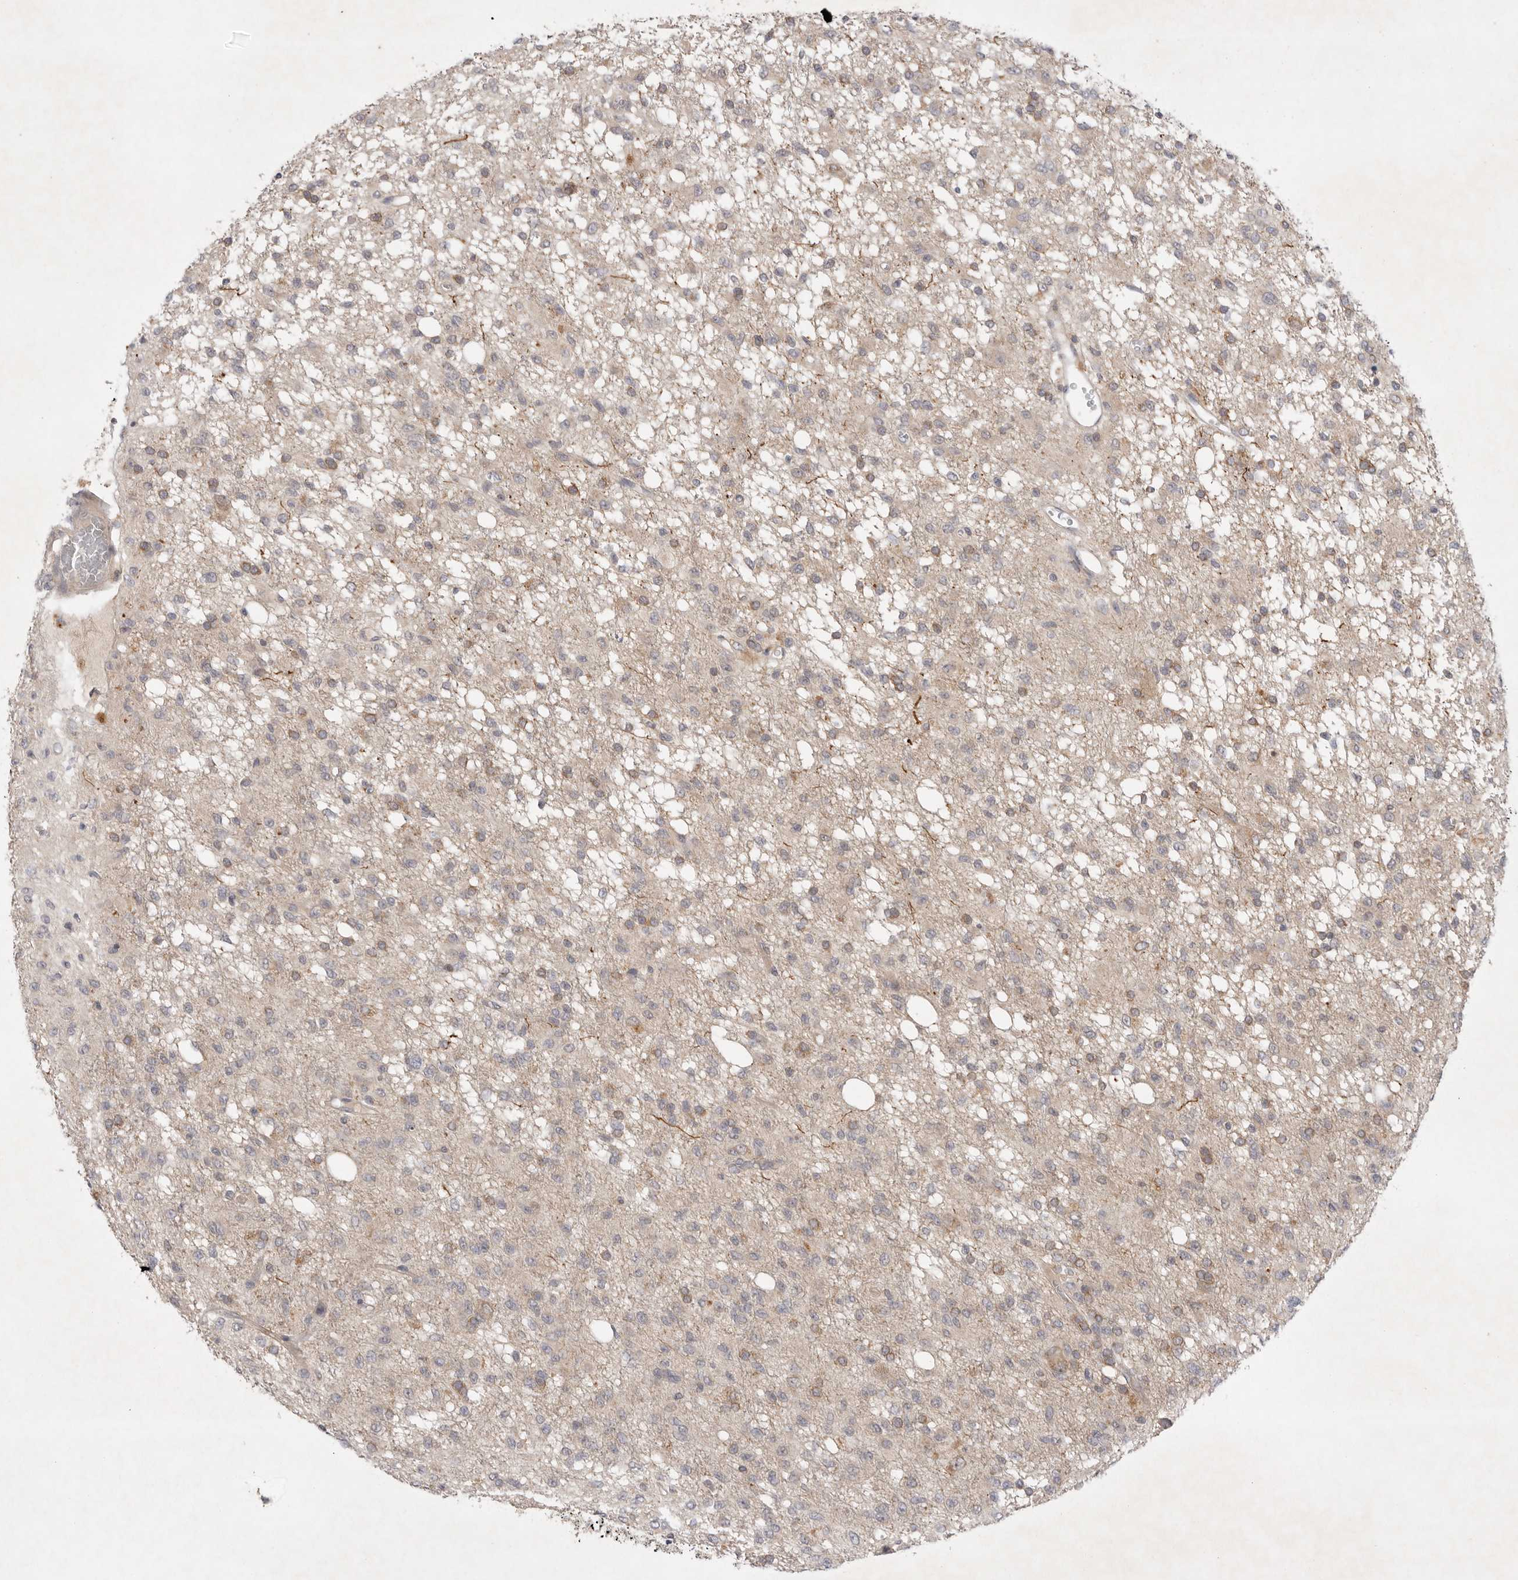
{"staining": {"intensity": "weak", "quantity": "<25%", "location": "cytoplasmic/membranous"}, "tissue": "glioma", "cell_type": "Tumor cells", "image_type": "cancer", "snomed": [{"axis": "morphology", "description": "Glioma, malignant, High grade"}, {"axis": "topography", "description": "Brain"}], "caption": "The micrograph shows no staining of tumor cells in glioma. Brightfield microscopy of immunohistochemistry (IHC) stained with DAB (3,3'-diaminobenzidine) (brown) and hematoxylin (blue), captured at high magnification.", "gene": "PTPDC1", "patient": {"sex": "female", "age": 59}}